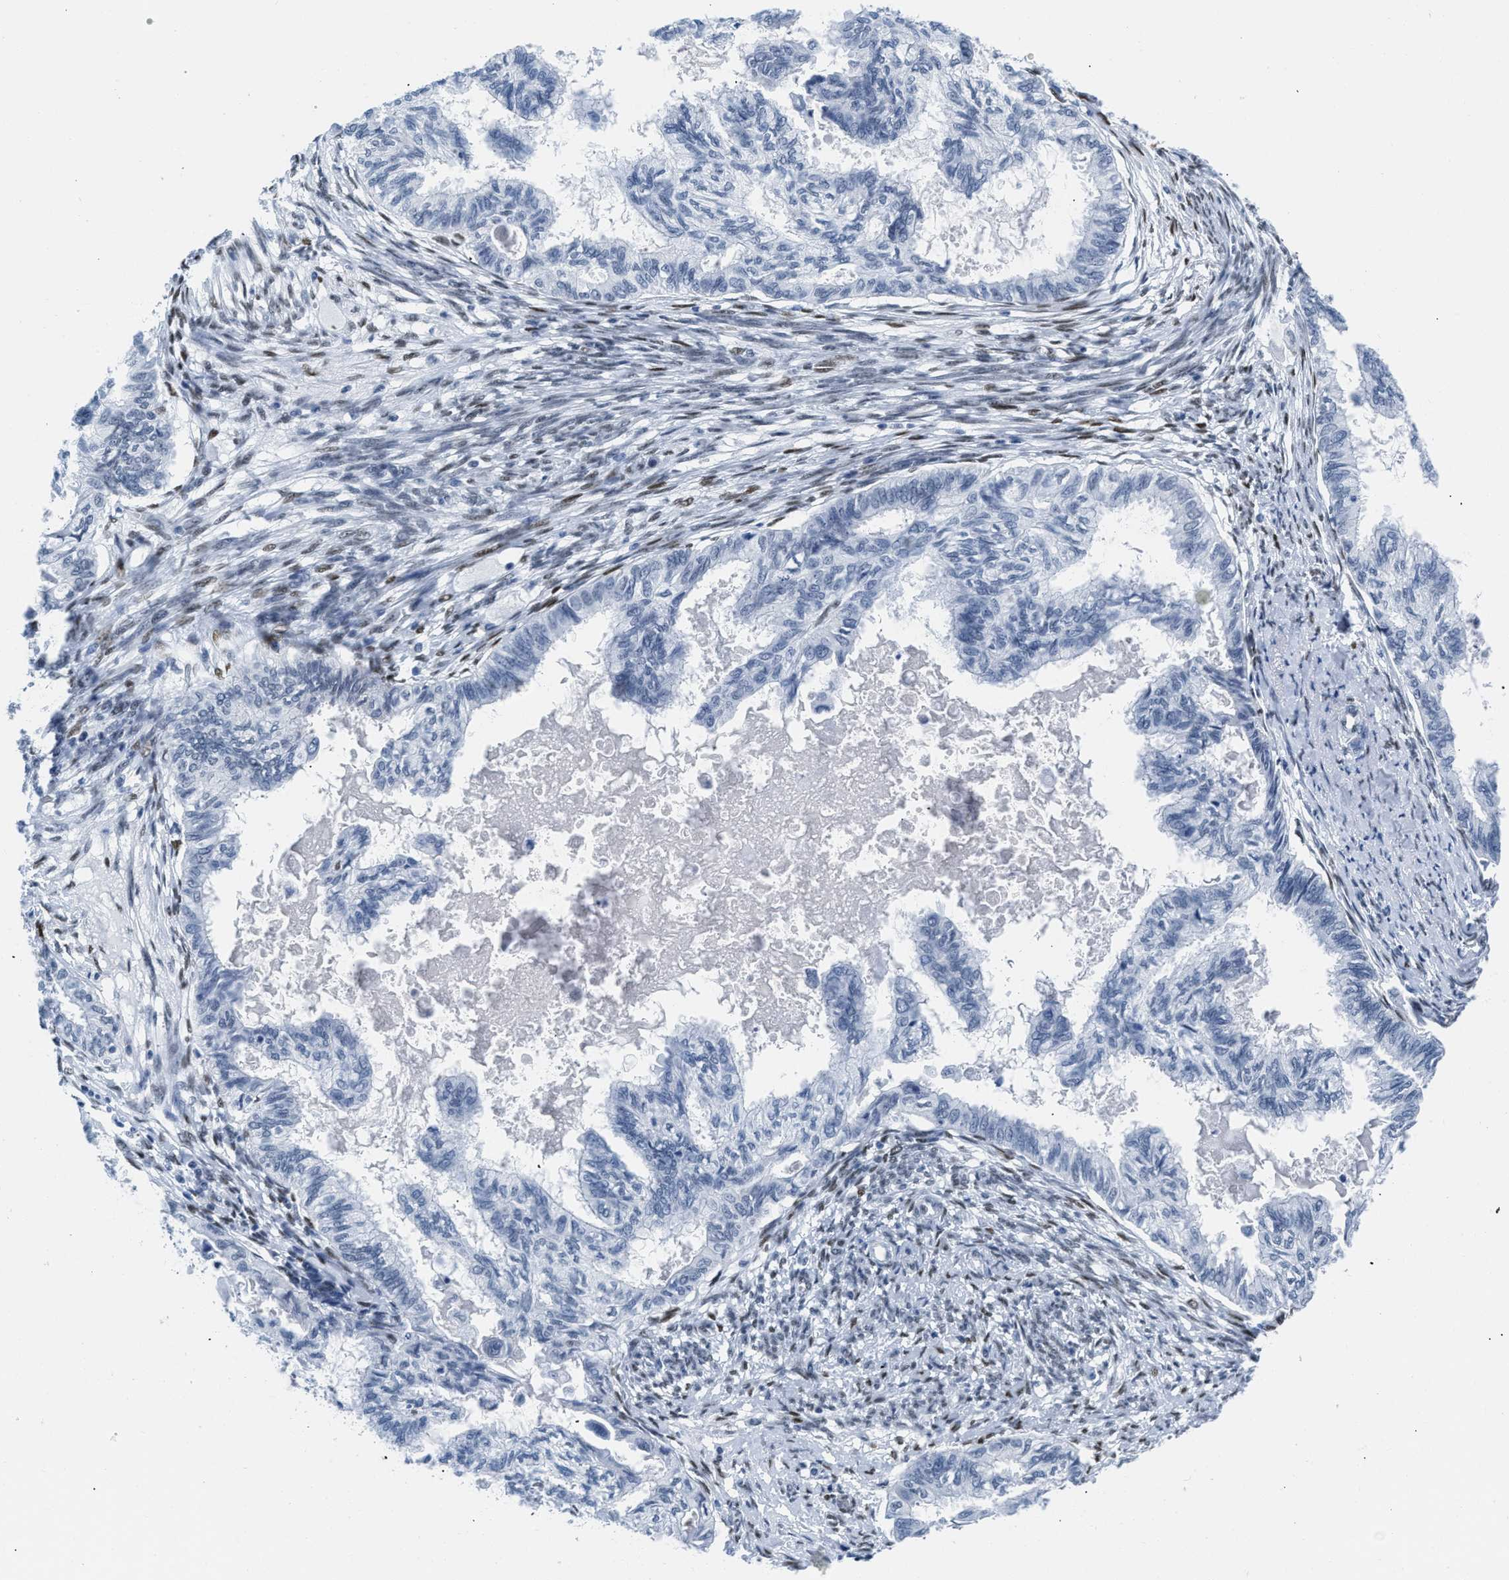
{"staining": {"intensity": "negative", "quantity": "none", "location": "none"}, "tissue": "cervical cancer", "cell_type": "Tumor cells", "image_type": "cancer", "snomed": [{"axis": "morphology", "description": "Normal tissue, NOS"}, {"axis": "morphology", "description": "Adenocarcinoma, NOS"}, {"axis": "topography", "description": "Cervix"}, {"axis": "topography", "description": "Endometrium"}], "caption": "Immunohistochemical staining of human adenocarcinoma (cervical) displays no significant positivity in tumor cells.", "gene": "CTBP1", "patient": {"sex": "female", "age": 86}}